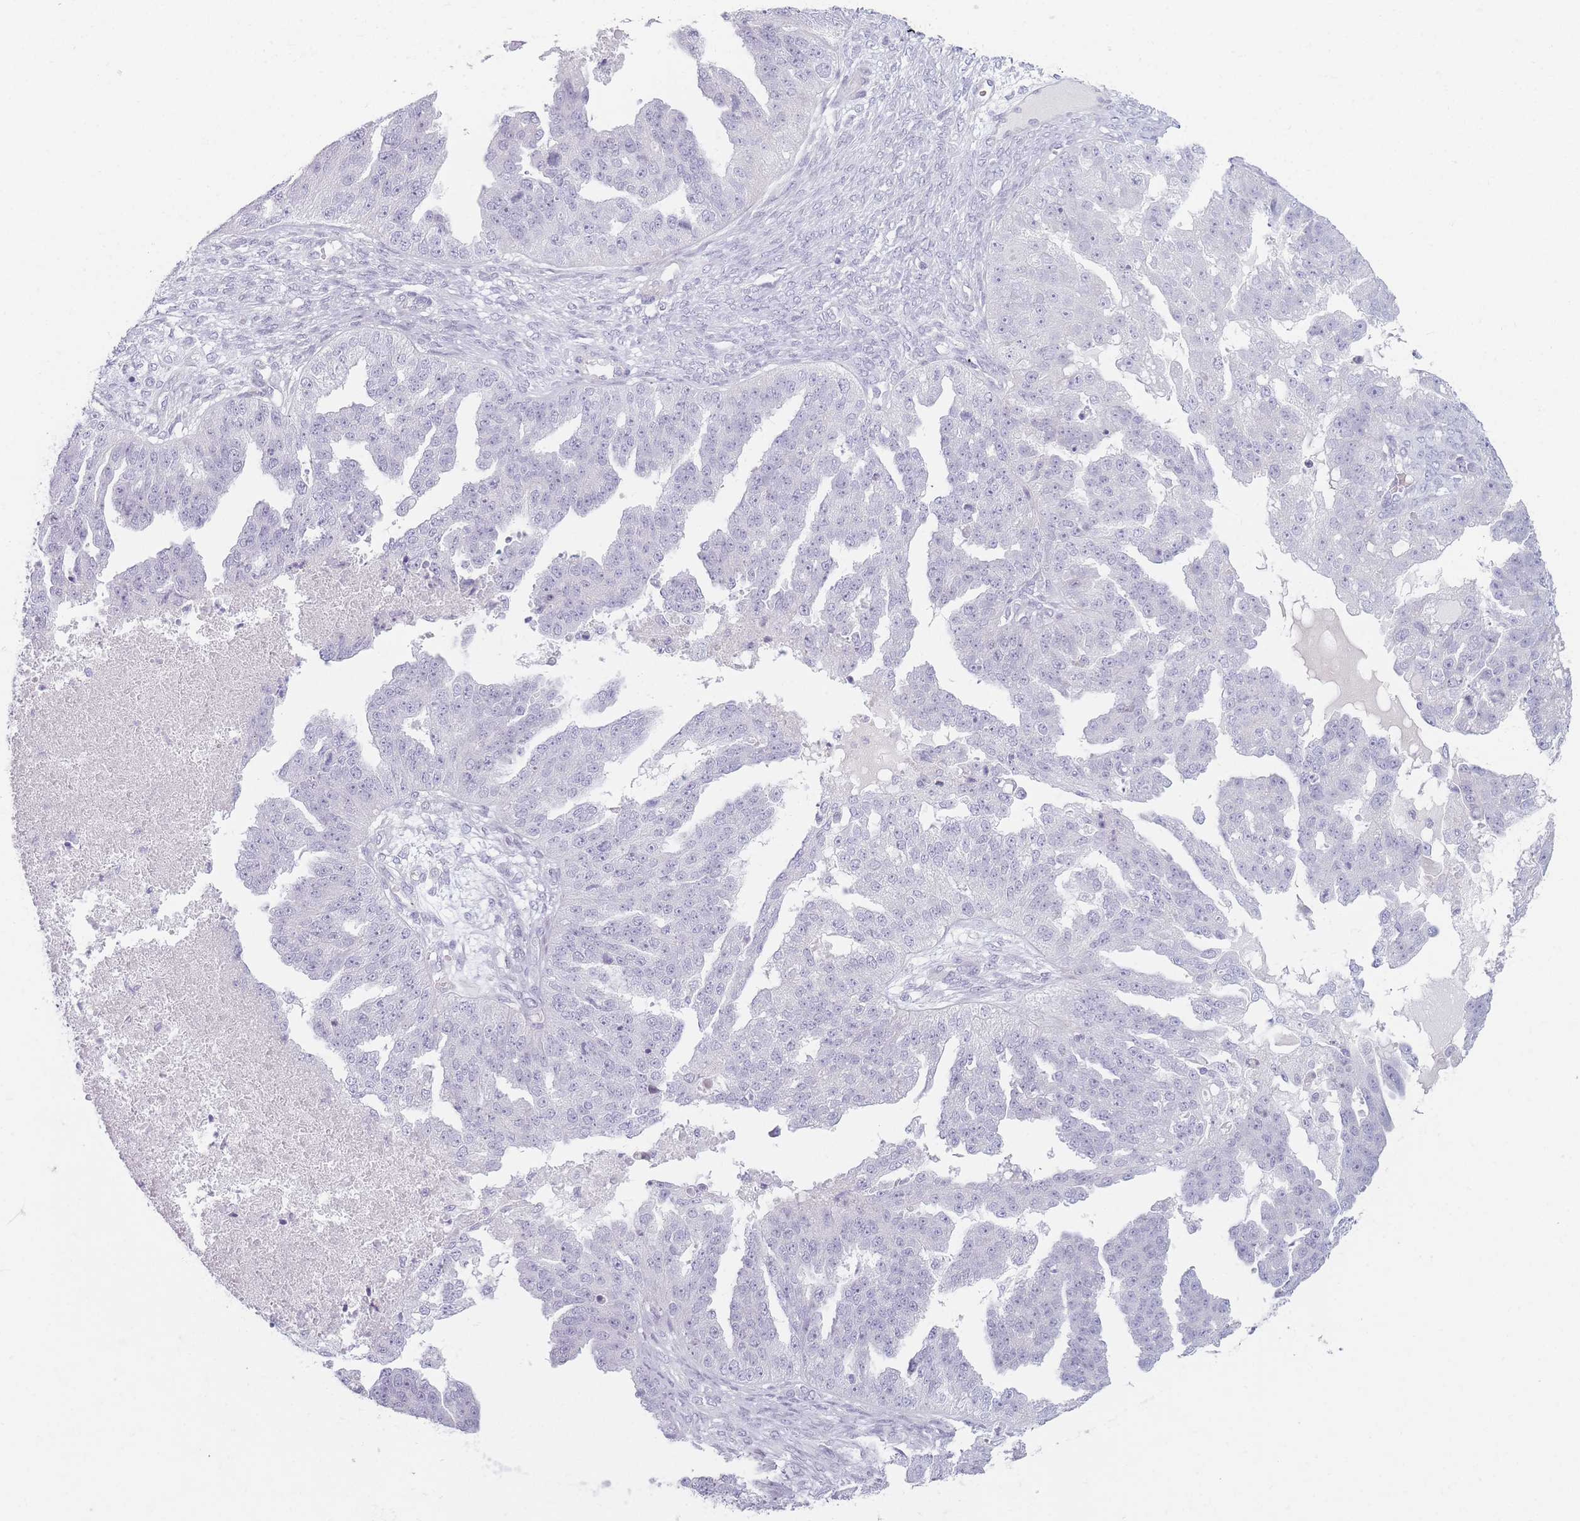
{"staining": {"intensity": "negative", "quantity": "none", "location": "none"}, "tissue": "ovarian cancer", "cell_type": "Tumor cells", "image_type": "cancer", "snomed": [{"axis": "morphology", "description": "Cystadenocarcinoma, serous, NOS"}, {"axis": "topography", "description": "Ovary"}], "caption": "Ovarian cancer (serous cystadenocarcinoma) was stained to show a protein in brown. There is no significant positivity in tumor cells.", "gene": "PLEKHG2", "patient": {"sex": "female", "age": 58}}